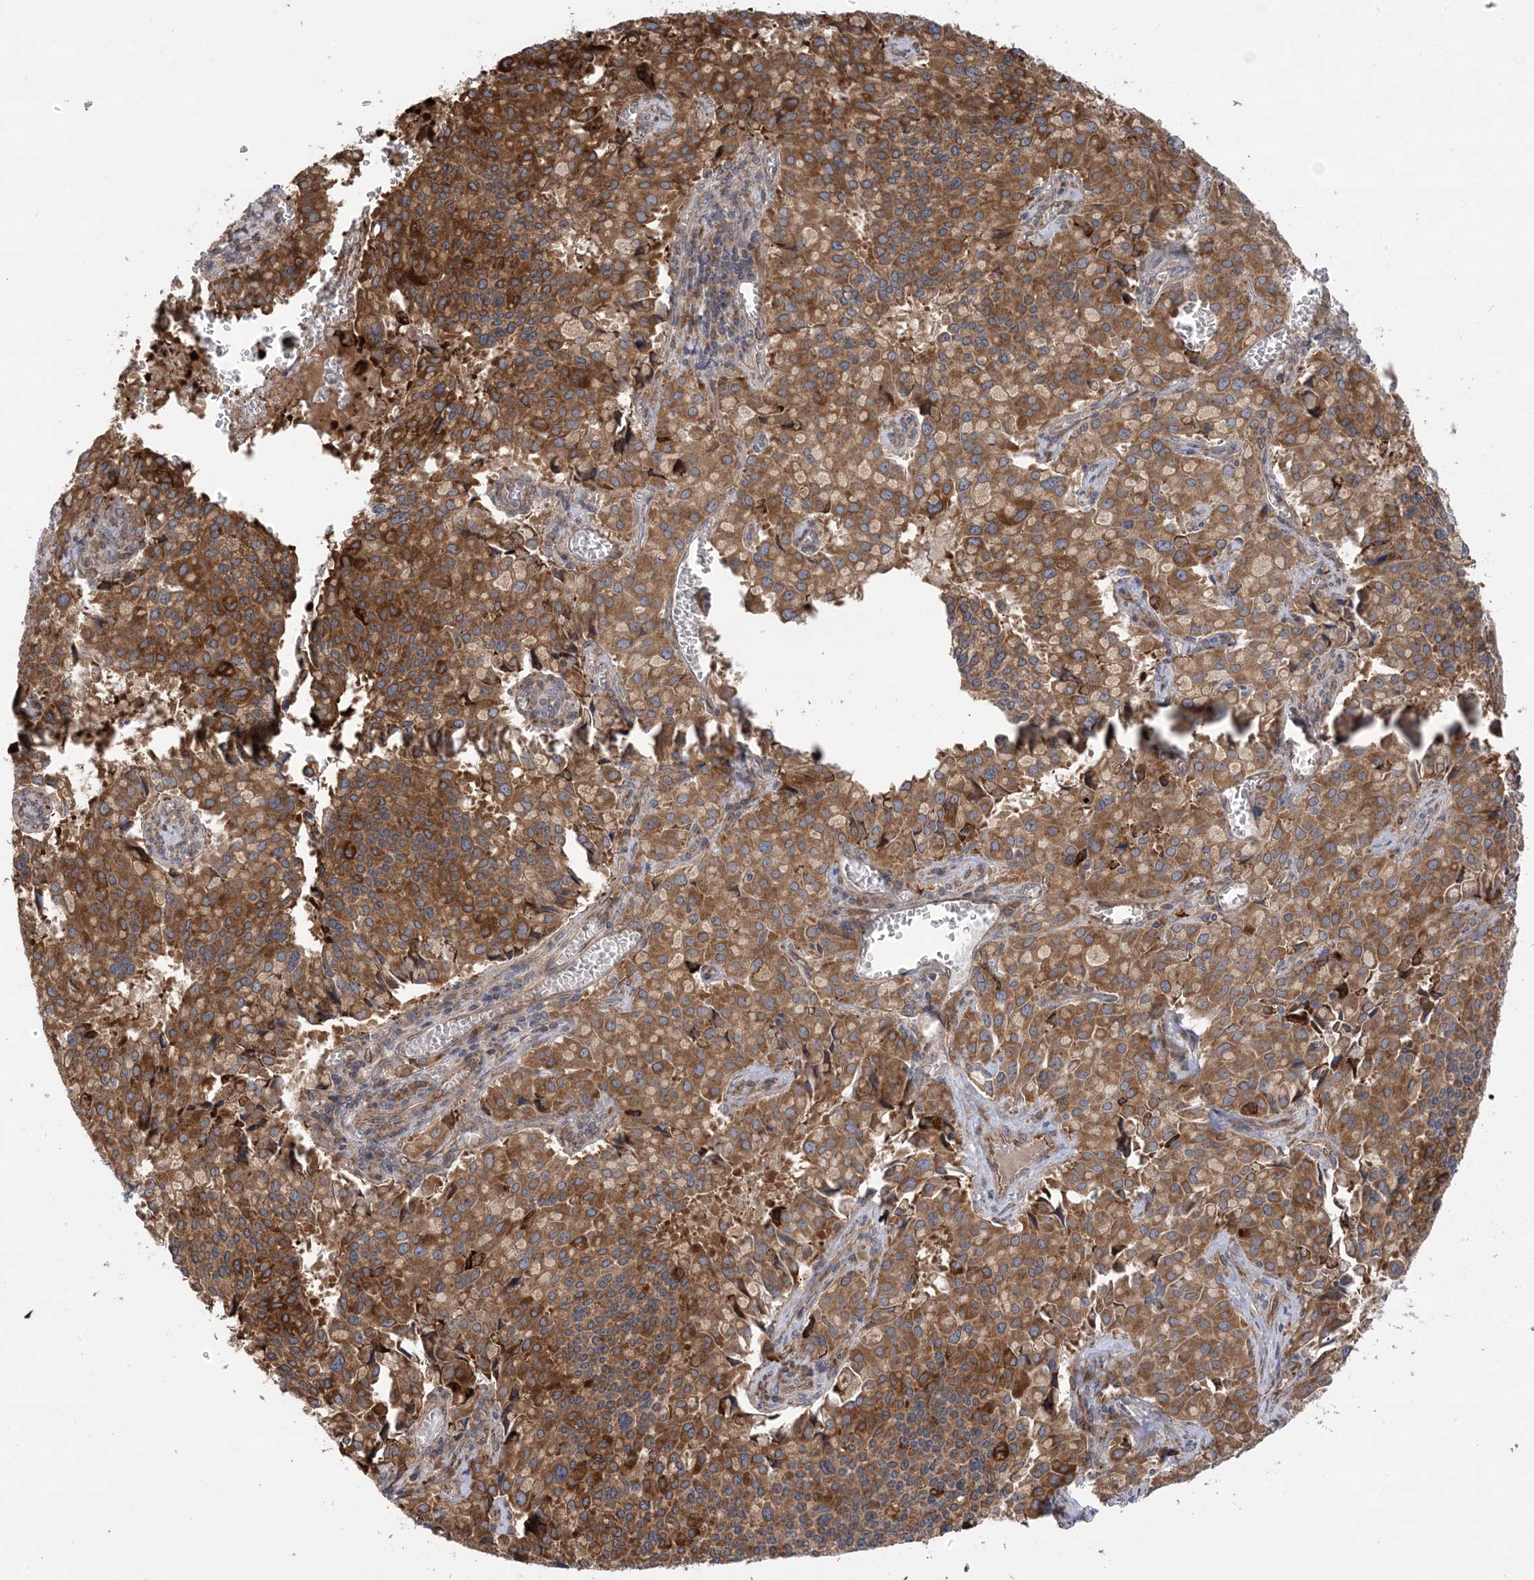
{"staining": {"intensity": "moderate", "quantity": ">75%", "location": "cytoplasmic/membranous"}, "tissue": "pancreatic cancer", "cell_type": "Tumor cells", "image_type": "cancer", "snomed": [{"axis": "morphology", "description": "Adenocarcinoma, NOS"}, {"axis": "topography", "description": "Pancreas"}], "caption": "Immunohistochemistry (IHC) of pancreatic cancer (adenocarcinoma) demonstrates medium levels of moderate cytoplasmic/membranous expression in about >75% of tumor cells.", "gene": "CLEC16A", "patient": {"sex": "male", "age": 65}}